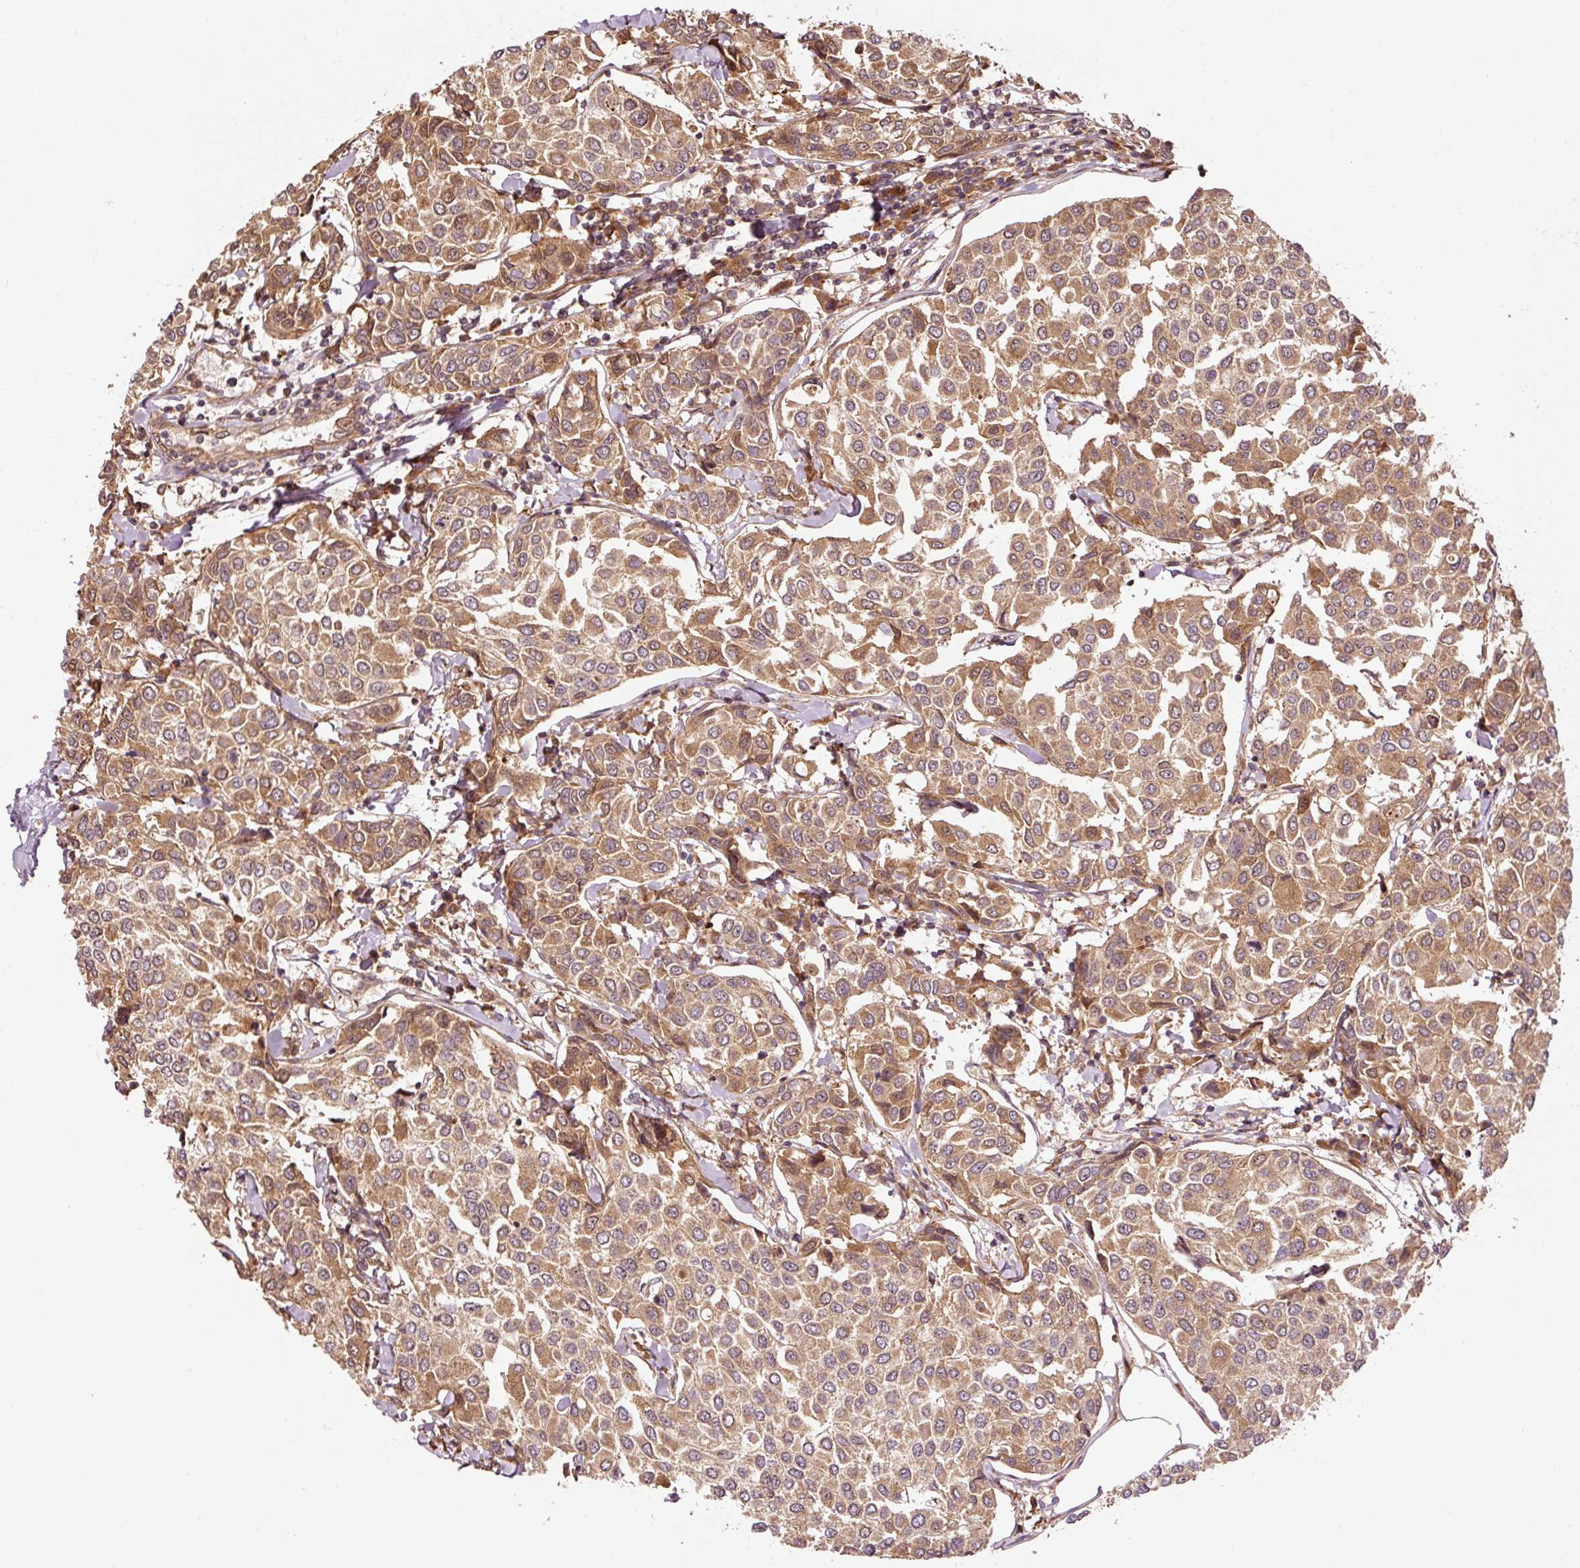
{"staining": {"intensity": "moderate", "quantity": ">75%", "location": "cytoplasmic/membranous"}, "tissue": "breast cancer", "cell_type": "Tumor cells", "image_type": "cancer", "snomed": [{"axis": "morphology", "description": "Duct carcinoma"}, {"axis": "topography", "description": "Breast"}], "caption": "Brown immunohistochemical staining in breast cancer (invasive ductal carcinoma) displays moderate cytoplasmic/membranous positivity in about >75% of tumor cells. The staining was performed using DAB (3,3'-diaminobenzidine), with brown indicating positive protein expression. Nuclei are stained blue with hematoxylin.", "gene": "OXER1", "patient": {"sex": "female", "age": 55}}